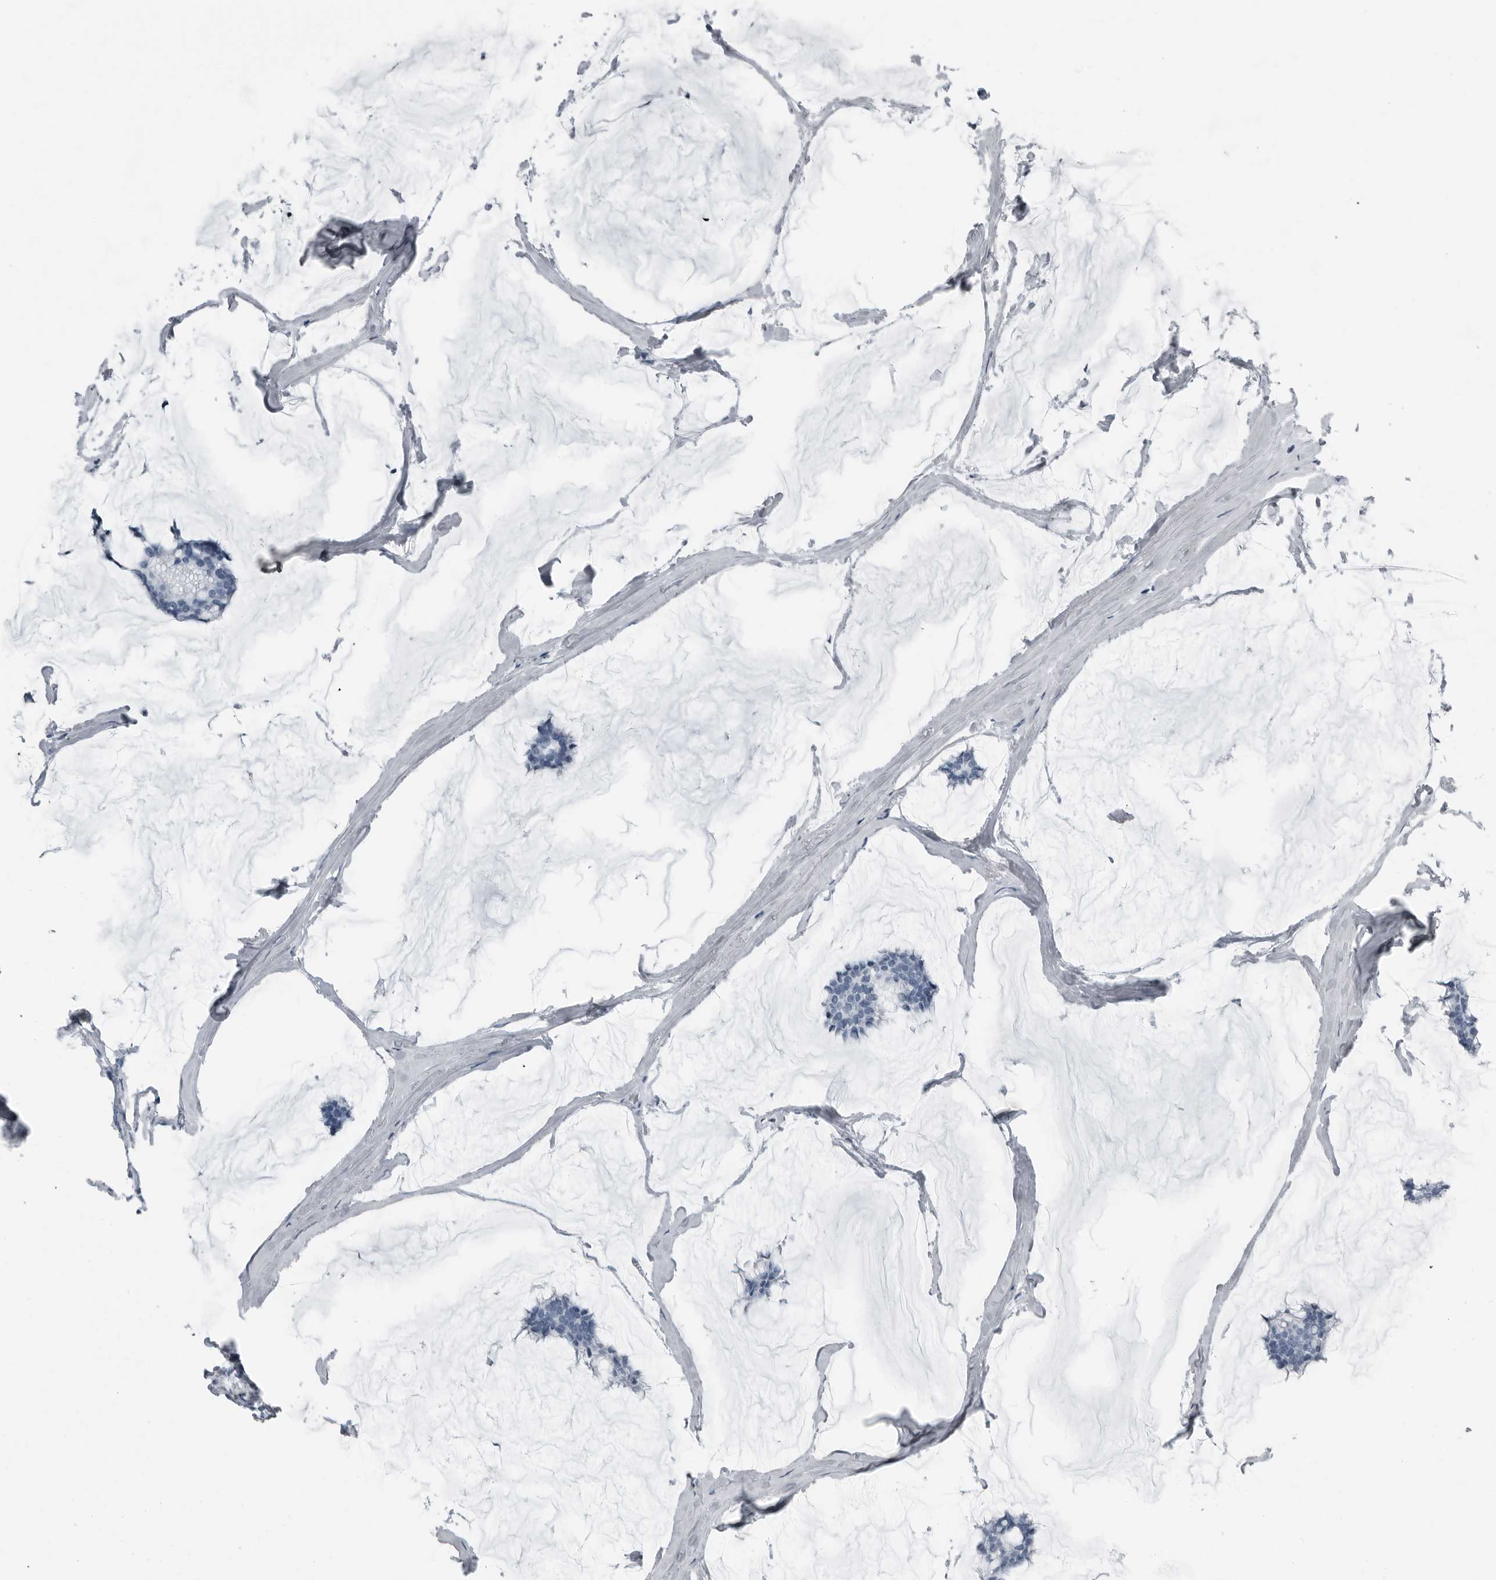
{"staining": {"intensity": "negative", "quantity": "none", "location": "none"}, "tissue": "breast cancer", "cell_type": "Tumor cells", "image_type": "cancer", "snomed": [{"axis": "morphology", "description": "Duct carcinoma"}, {"axis": "topography", "description": "Breast"}], "caption": "Immunohistochemistry of human breast infiltrating ductal carcinoma reveals no staining in tumor cells.", "gene": "PRSS1", "patient": {"sex": "female", "age": 93}}